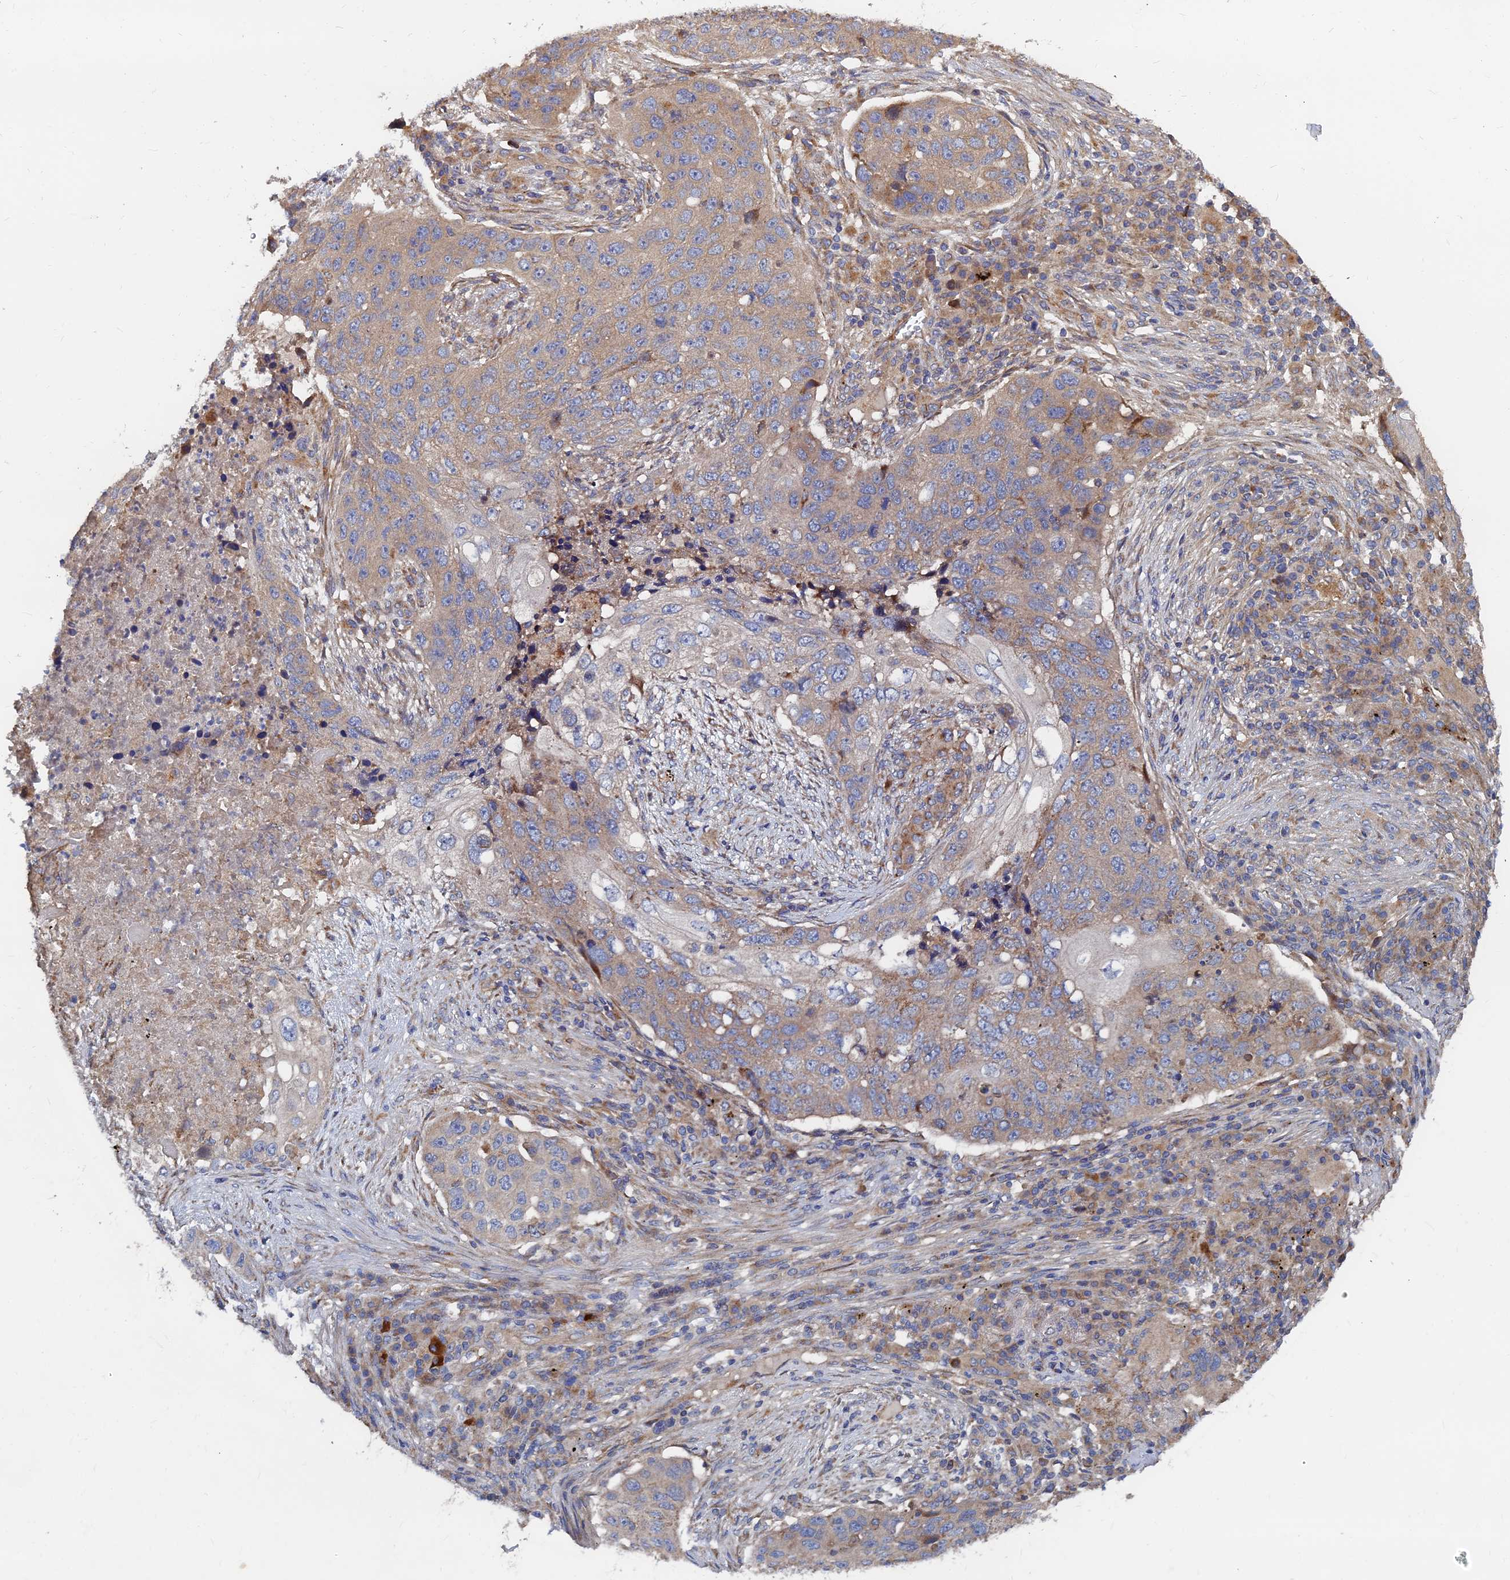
{"staining": {"intensity": "weak", "quantity": "25%-75%", "location": "cytoplasmic/membranous"}, "tissue": "lung cancer", "cell_type": "Tumor cells", "image_type": "cancer", "snomed": [{"axis": "morphology", "description": "Squamous cell carcinoma, NOS"}, {"axis": "topography", "description": "Lung"}], "caption": "There is low levels of weak cytoplasmic/membranous staining in tumor cells of lung cancer (squamous cell carcinoma), as demonstrated by immunohistochemical staining (brown color).", "gene": "CCZ1", "patient": {"sex": "female", "age": 63}}